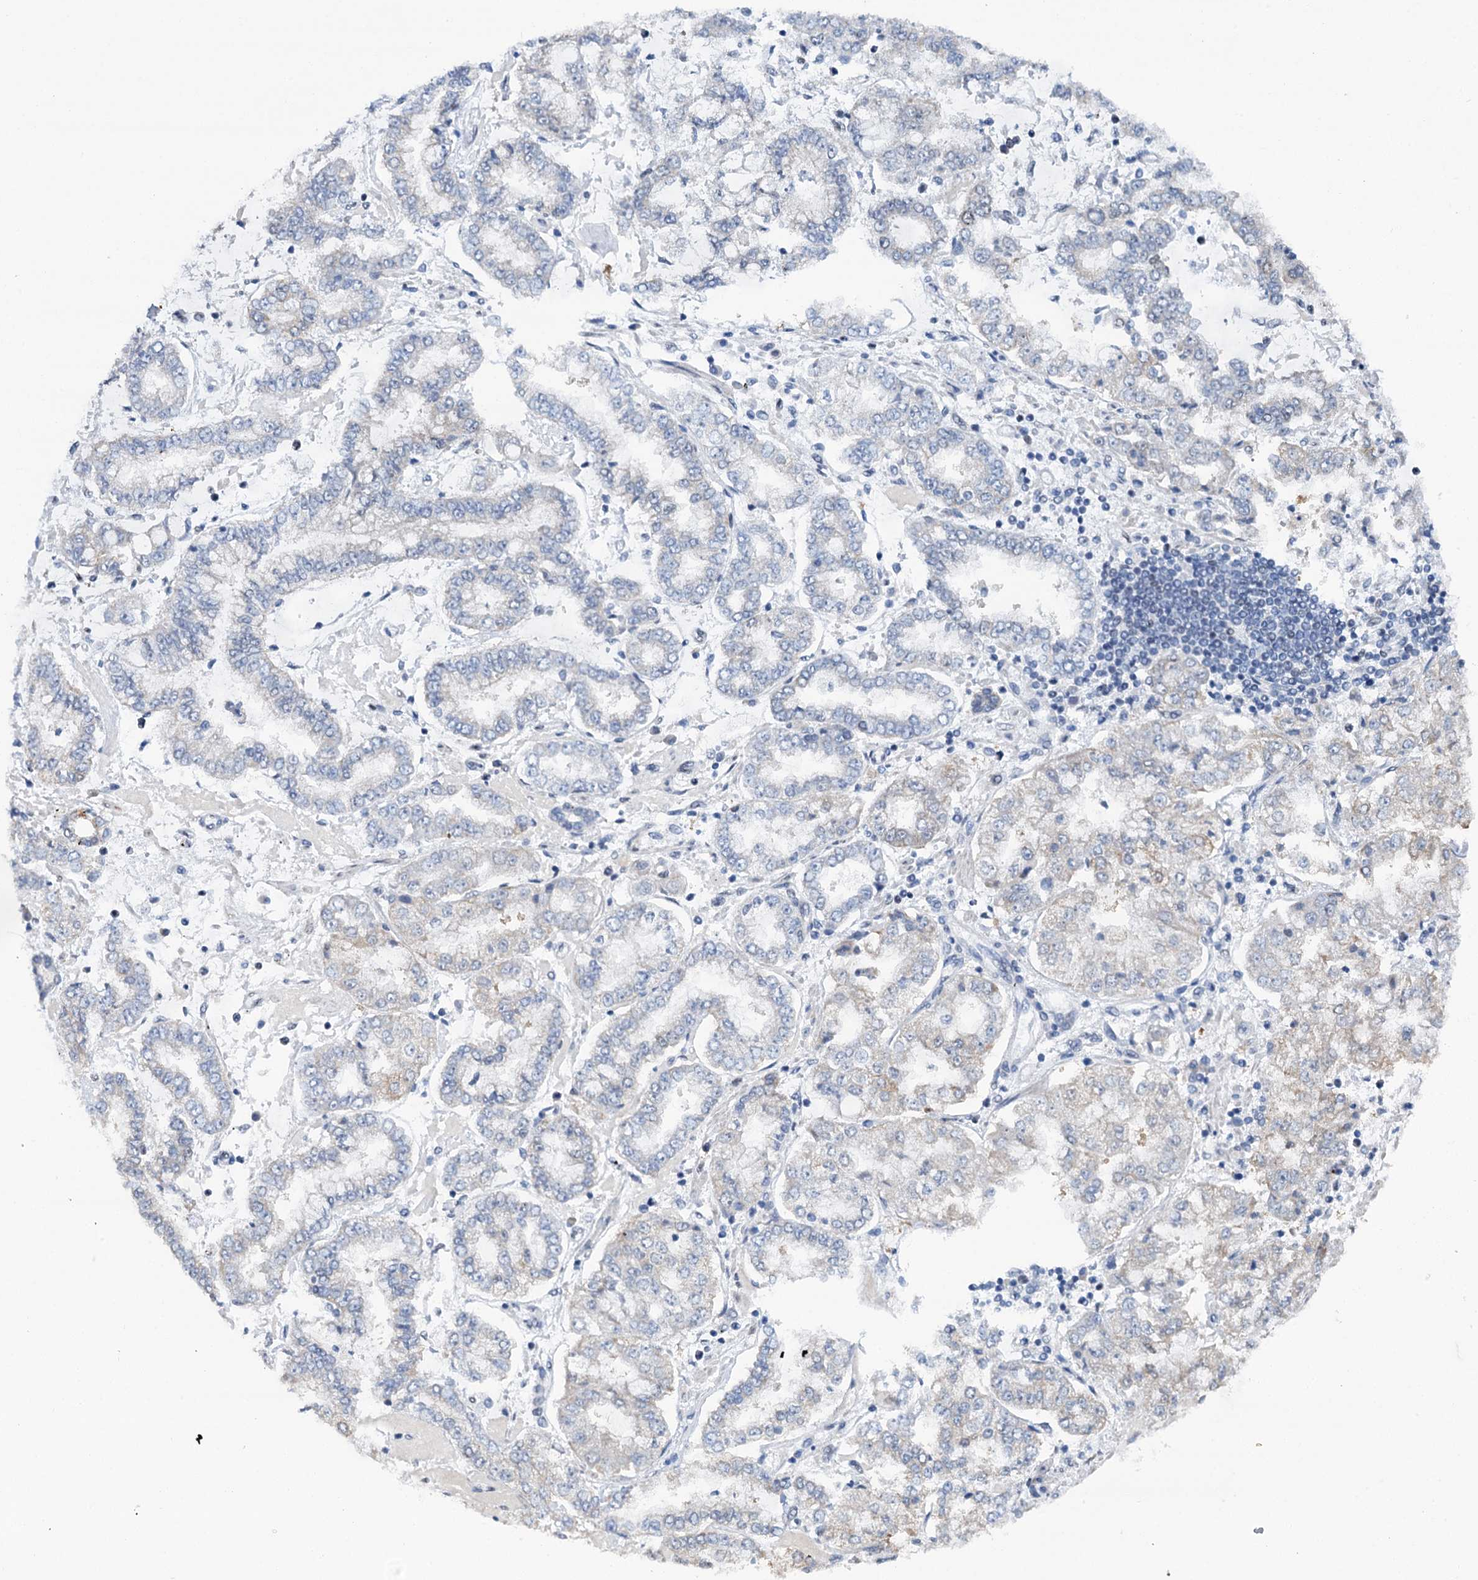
{"staining": {"intensity": "negative", "quantity": "none", "location": "none"}, "tissue": "stomach cancer", "cell_type": "Tumor cells", "image_type": "cancer", "snomed": [{"axis": "morphology", "description": "Adenocarcinoma, NOS"}, {"axis": "topography", "description": "Stomach"}], "caption": "Image shows no protein expression in tumor cells of stomach cancer (adenocarcinoma) tissue.", "gene": "SREK1", "patient": {"sex": "male", "age": 76}}